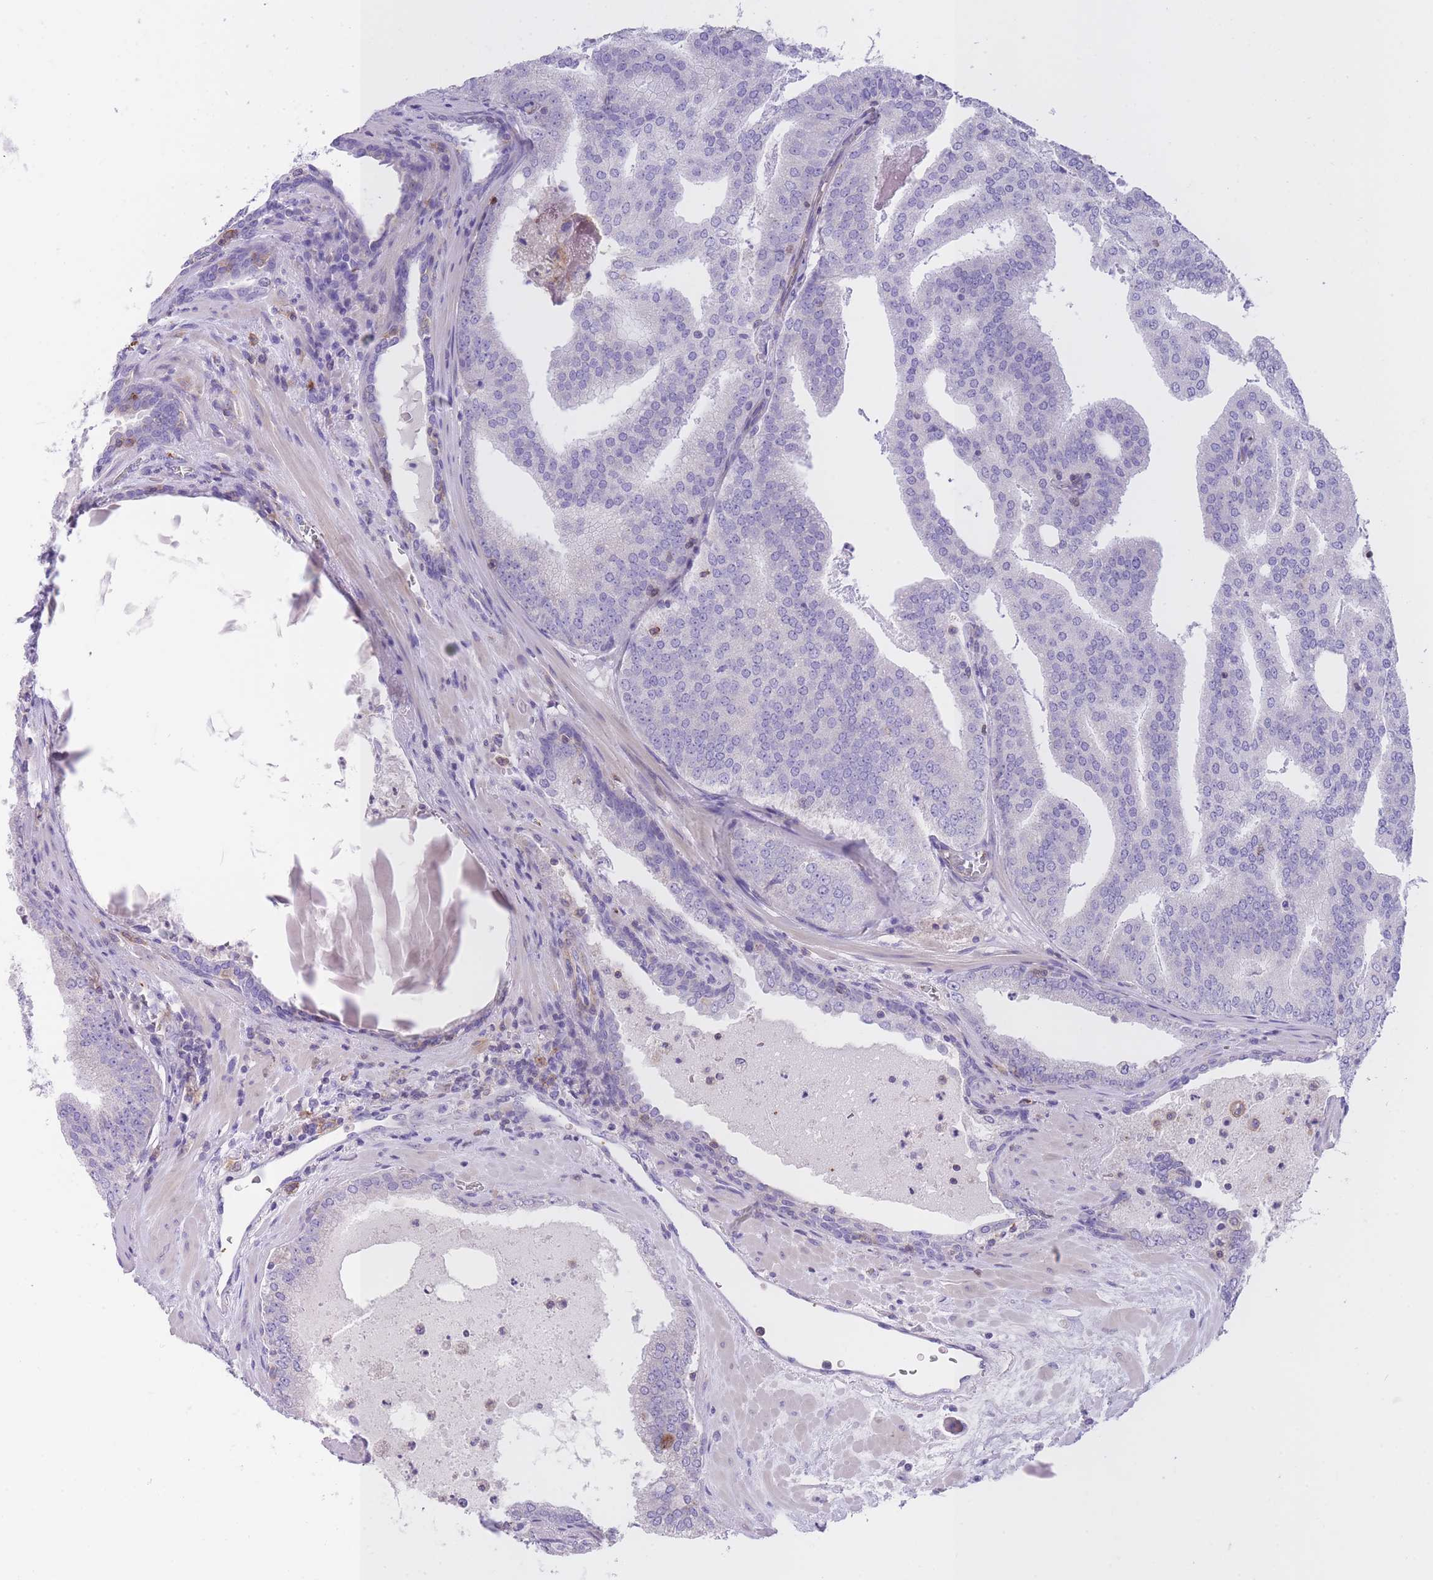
{"staining": {"intensity": "negative", "quantity": "none", "location": "none"}, "tissue": "prostate cancer", "cell_type": "Tumor cells", "image_type": "cancer", "snomed": [{"axis": "morphology", "description": "Adenocarcinoma, High grade"}, {"axis": "topography", "description": "Prostate"}], "caption": "DAB immunohistochemical staining of human prostate cancer (adenocarcinoma (high-grade)) exhibits no significant positivity in tumor cells.", "gene": "LDB3", "patient": {"sex": "male", "age": 68}}